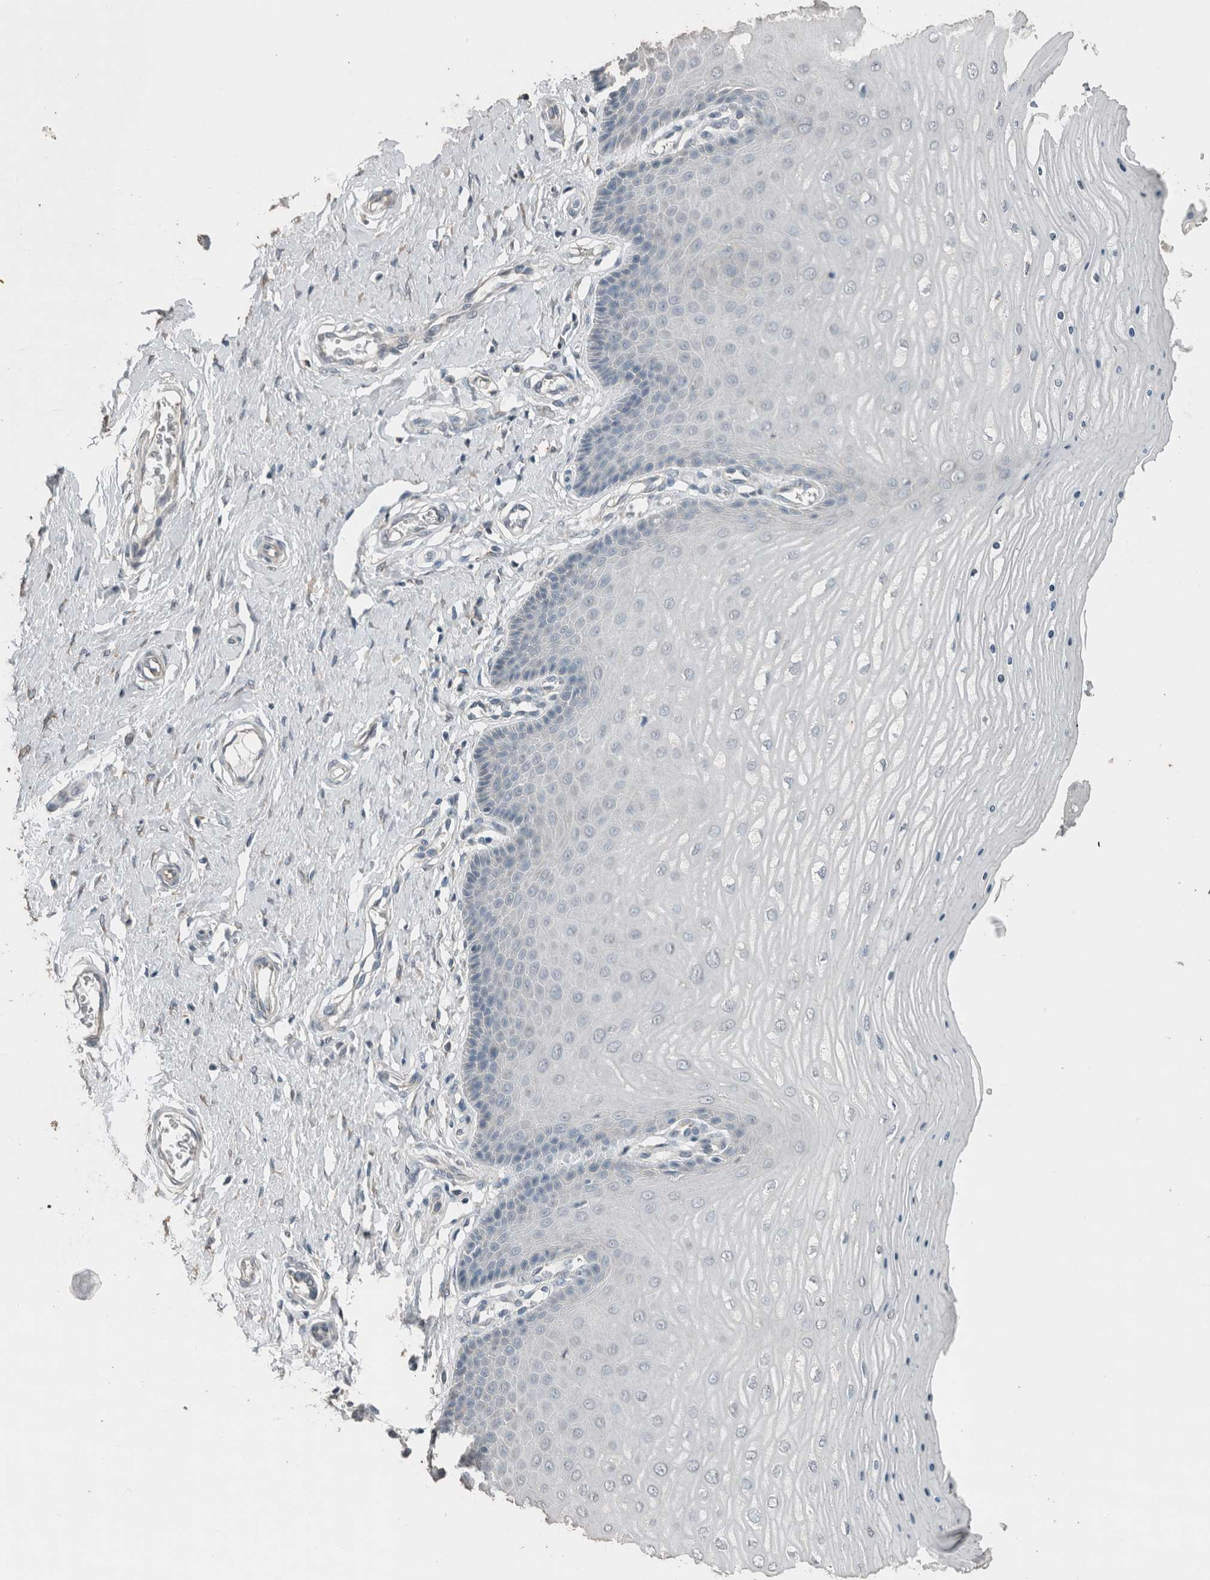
{"staining": {"intensity": "weak", "quantity": "<25%", "location": "cytoplasmic/membranous"}, "tissue": "cervix", "cell_type": "Glandular cells", "image_type": "normal", "snomed": [{"axis": "morphology", "description": "Normal tissue, NOS"}, {"axis": "topography", "description": "Cervix"}], "caption": "Glandular cells show no significant expression in benign cervix.", "gene": "ACVR2B", "patient": {"sex": "female", "age": 55}}